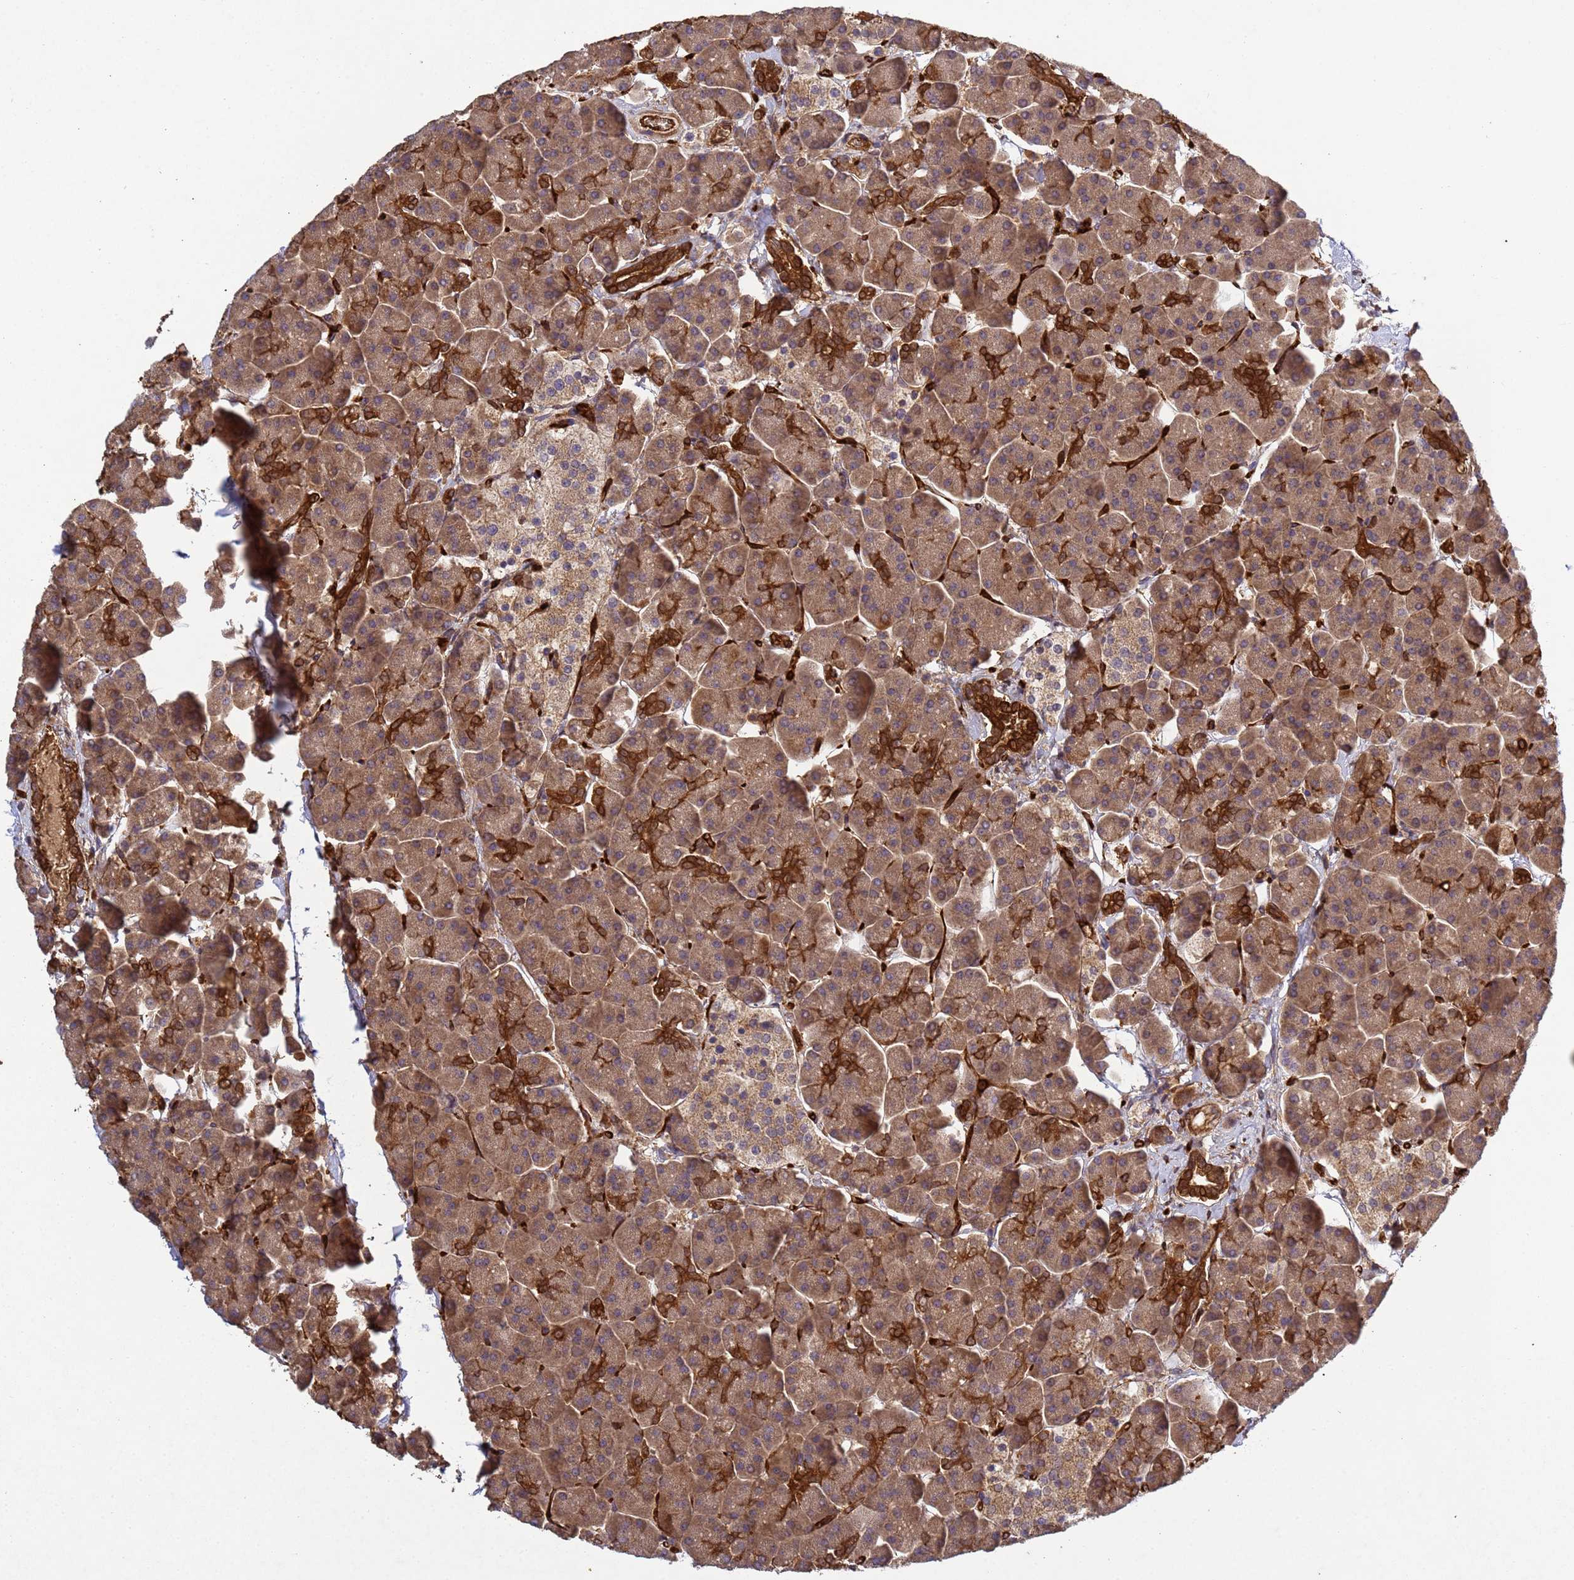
{"staining": {"intensity": "strong", "quantity": "25%-75%", "location": "cytoplasmic/membranous"}, "tissue": "pancreas", "cell_type": "Exocrine glandular cells", "image_type": "normal", "snomed": [{"axis": "morphology", "description": "Normal tissue, NOS"}, {"axis": "topography", "description": "Pancreas"}, {"axis": "topography", "description": "Peripheral nerve tissue"}], "caption": "An image of pancreas stained for a protein displays strong cytoplasmic/membranous brown staining in exocrine glandular cells.", "gene": "C8orf34", "patient": {"sex": "male", "age": 54}}